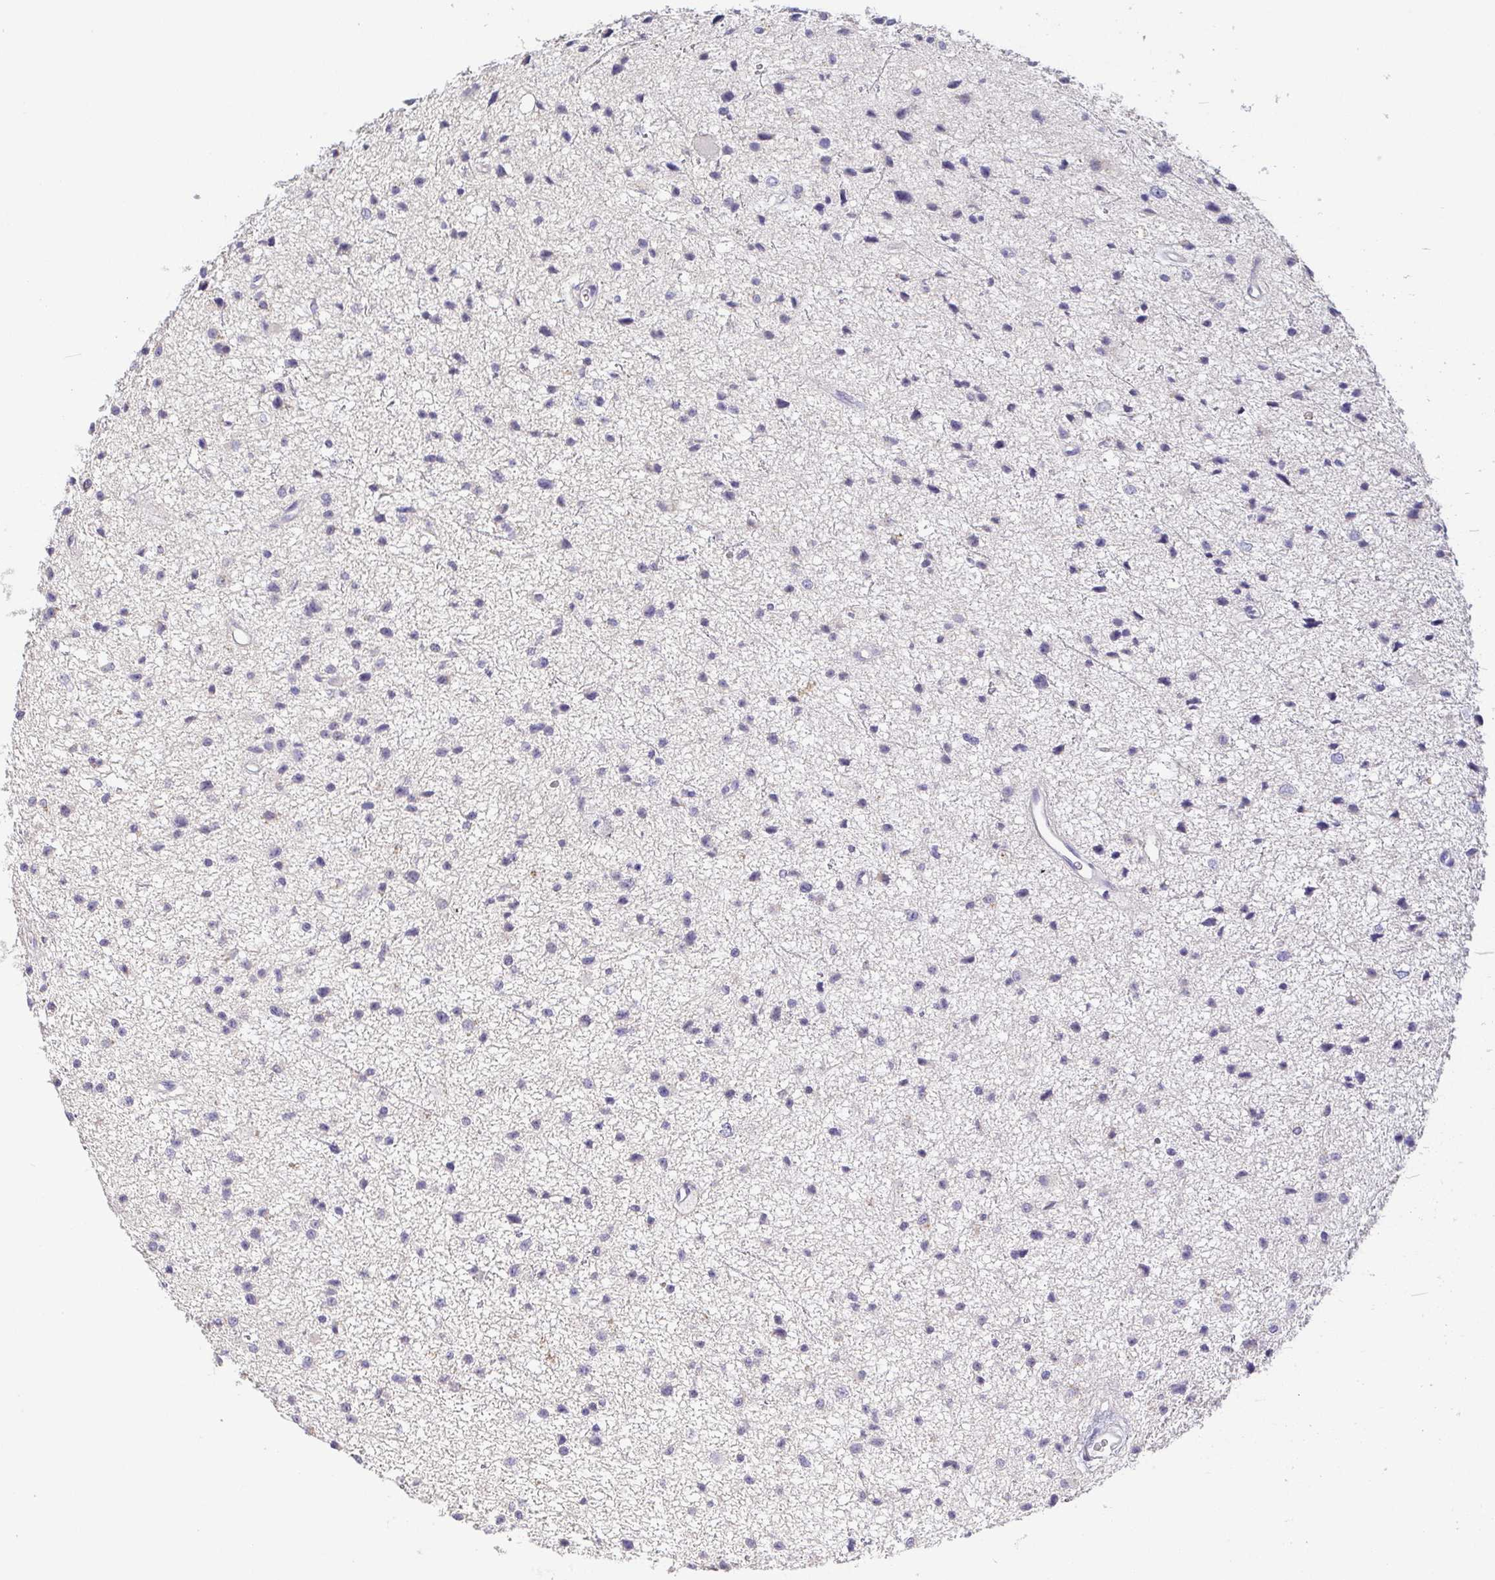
{"staining": {"intensity": "negative", "quantity": "none", "location": "none"}, "tissue": "glioma", "cell_type": "Tumor cells", "image_type": "cancer", "snomed": [{"axis": "morphology", "description": "Glioma, malignant, Low grade"}, {"axis": "topography", "description": "Brain"}], "caption": "High power microscopy photomicrograph of an IHC micrograph of glioma, revealing no significant positivity in tumor cells. (DAB (3,3'-diaminobenzidine) IHC with hematoxylin counter stain).", "gene": "PKDREJ", "patient": {"sex": "male", "age": 43}}